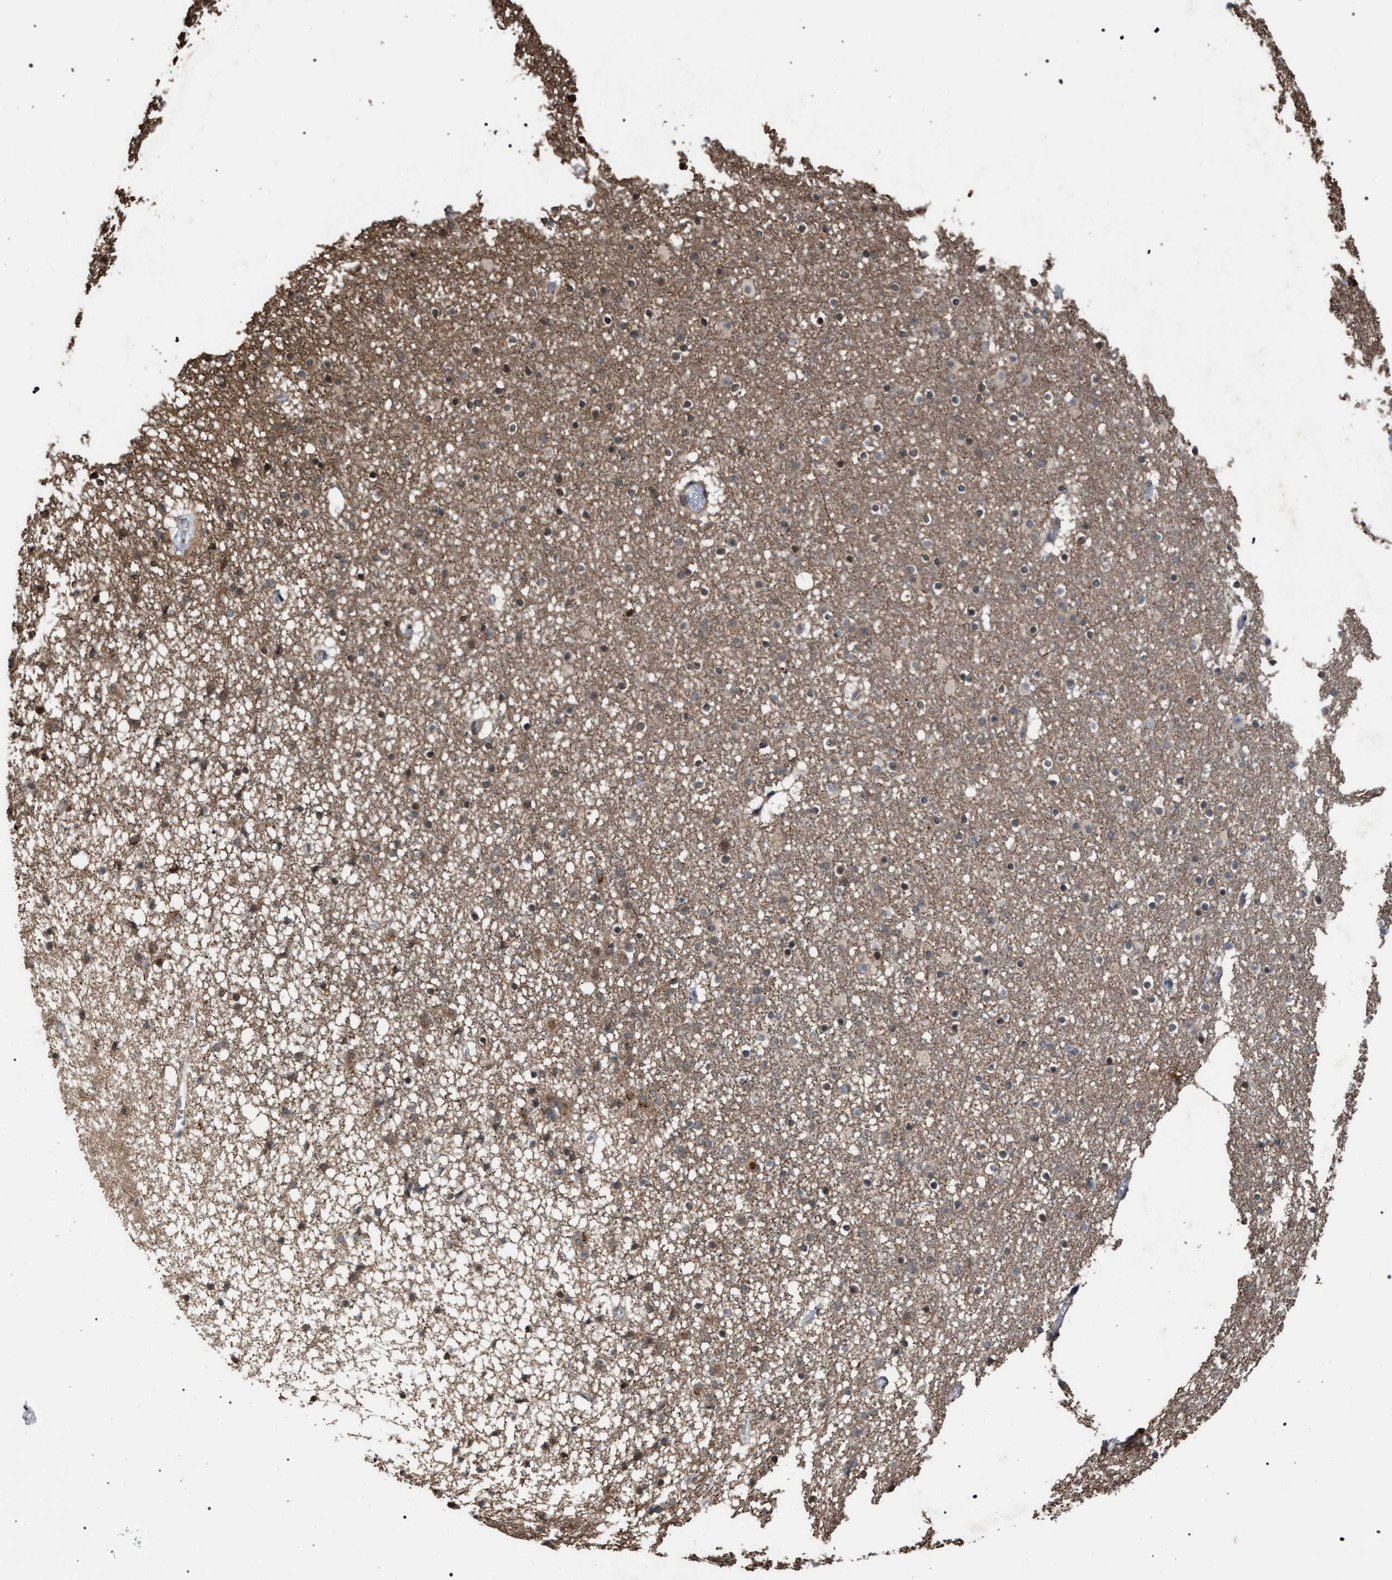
{"staining": {"intensity": "weak", "quantity": ">75%", "location": "cytoplasmic/membranous"}, "tissue": "caudate", "cell_type": "Glial cells", "image_type": "normal", "snomed": [{"axis": "morphology", "description": "Normal tissue, NOS"}, {"axis": "topography", "description": "Lateral ventricle wall"}], "caption": "Benign caudate reveals weak cytoplasmic/membranous positivity in about >75% of glial cells.", "gene": "IRAK4", "patient": {"sex": "male", "age": 45}}